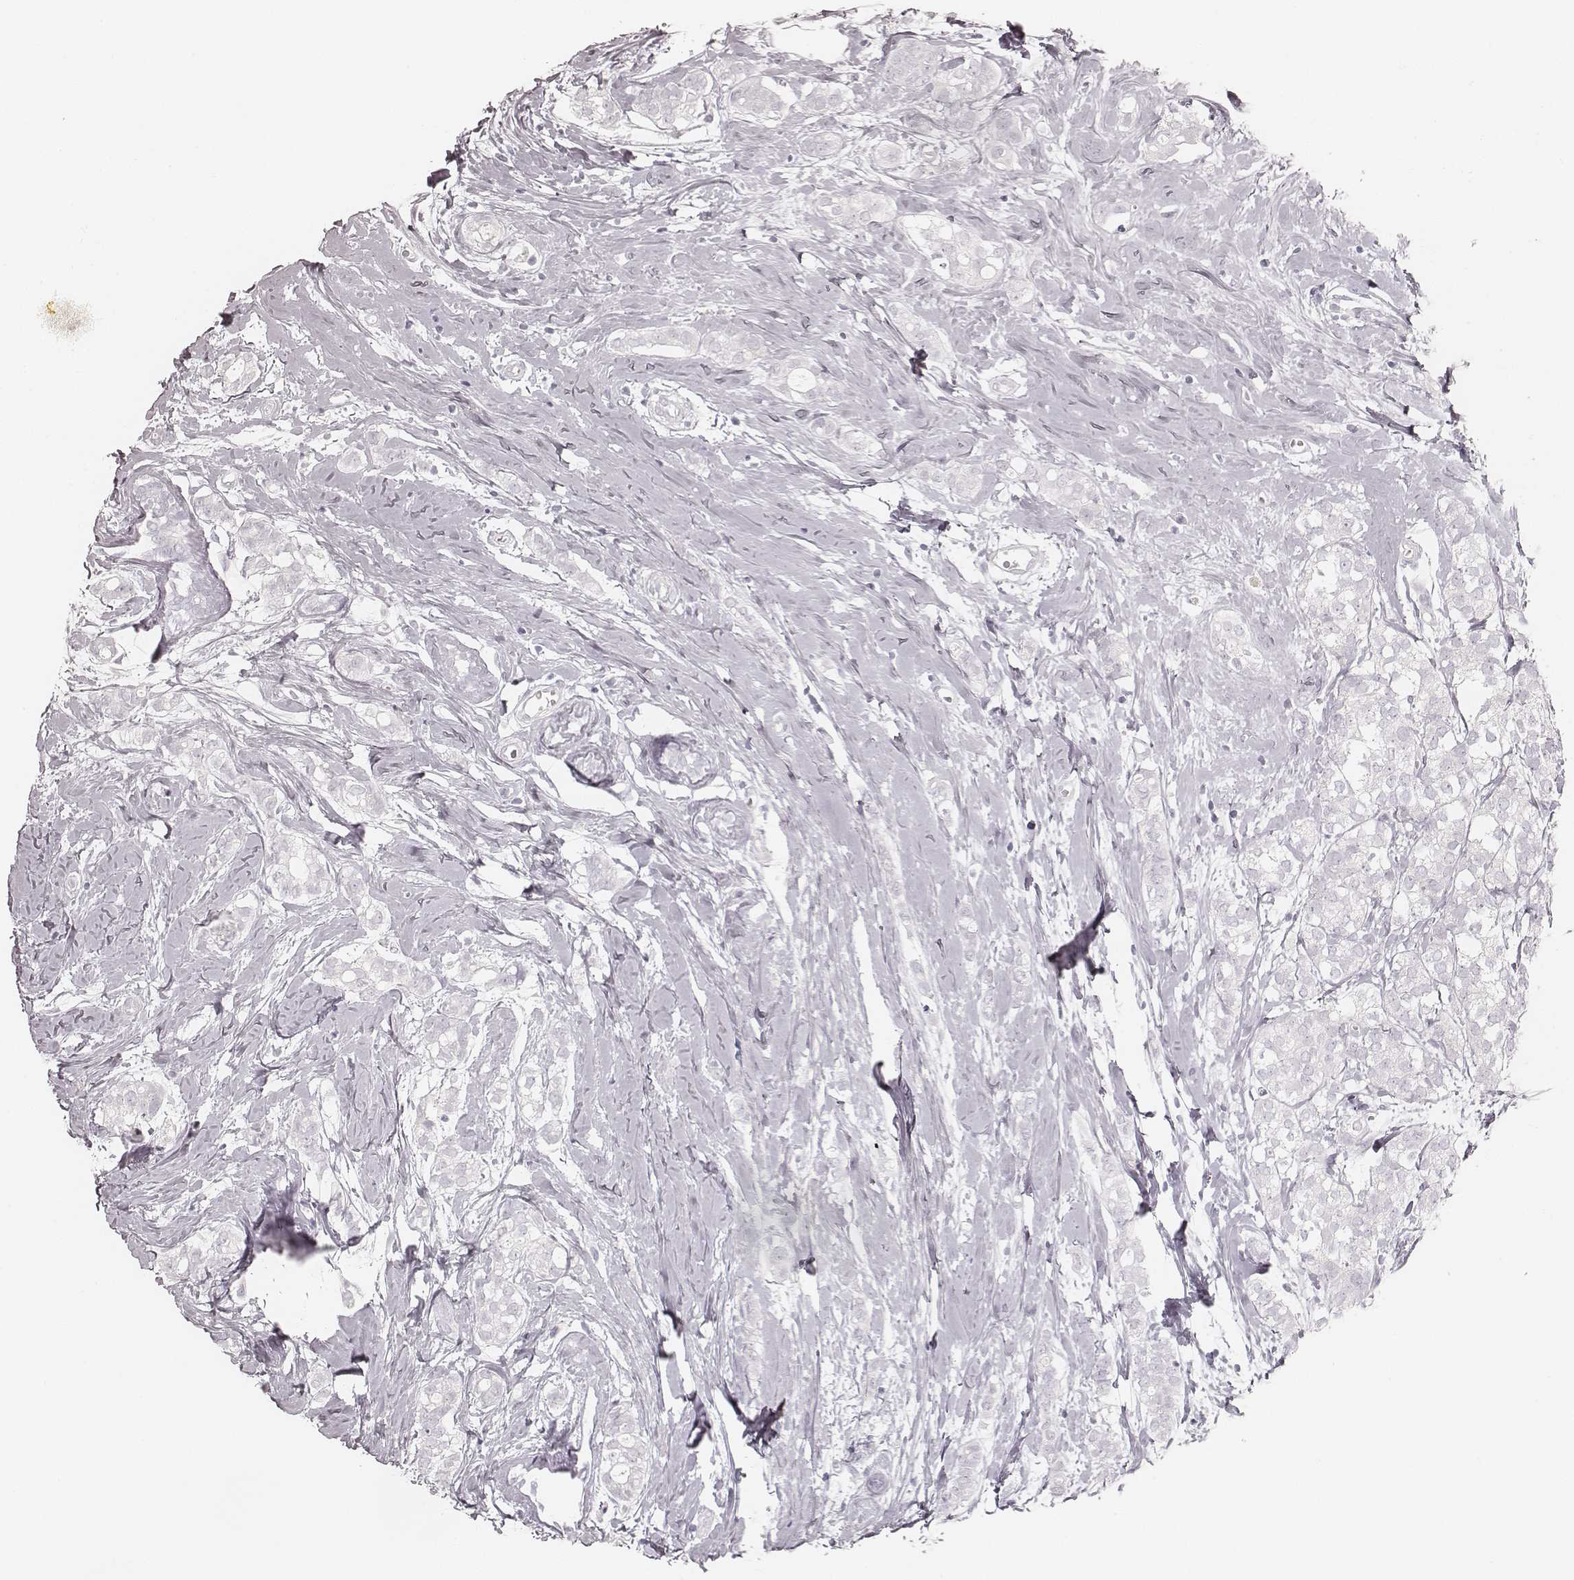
{"staining": {"intensity": "negative", "quantity": "none", "location": "none"}, "tissue": "breast cancer", "cell_type": "Tumor cells", "image_type": "cancer", "snomed": [{"axis": "morphology", "description": "Duct carcinoma"}, {"axis": "topography", "description": "Breast"}], "caption": "The photomicrograph displays no significant staining in tumor cells of intraductal carcinoma (breast).", "gene": "KRT72", "patient": {"sex": "female", "age": 40}}